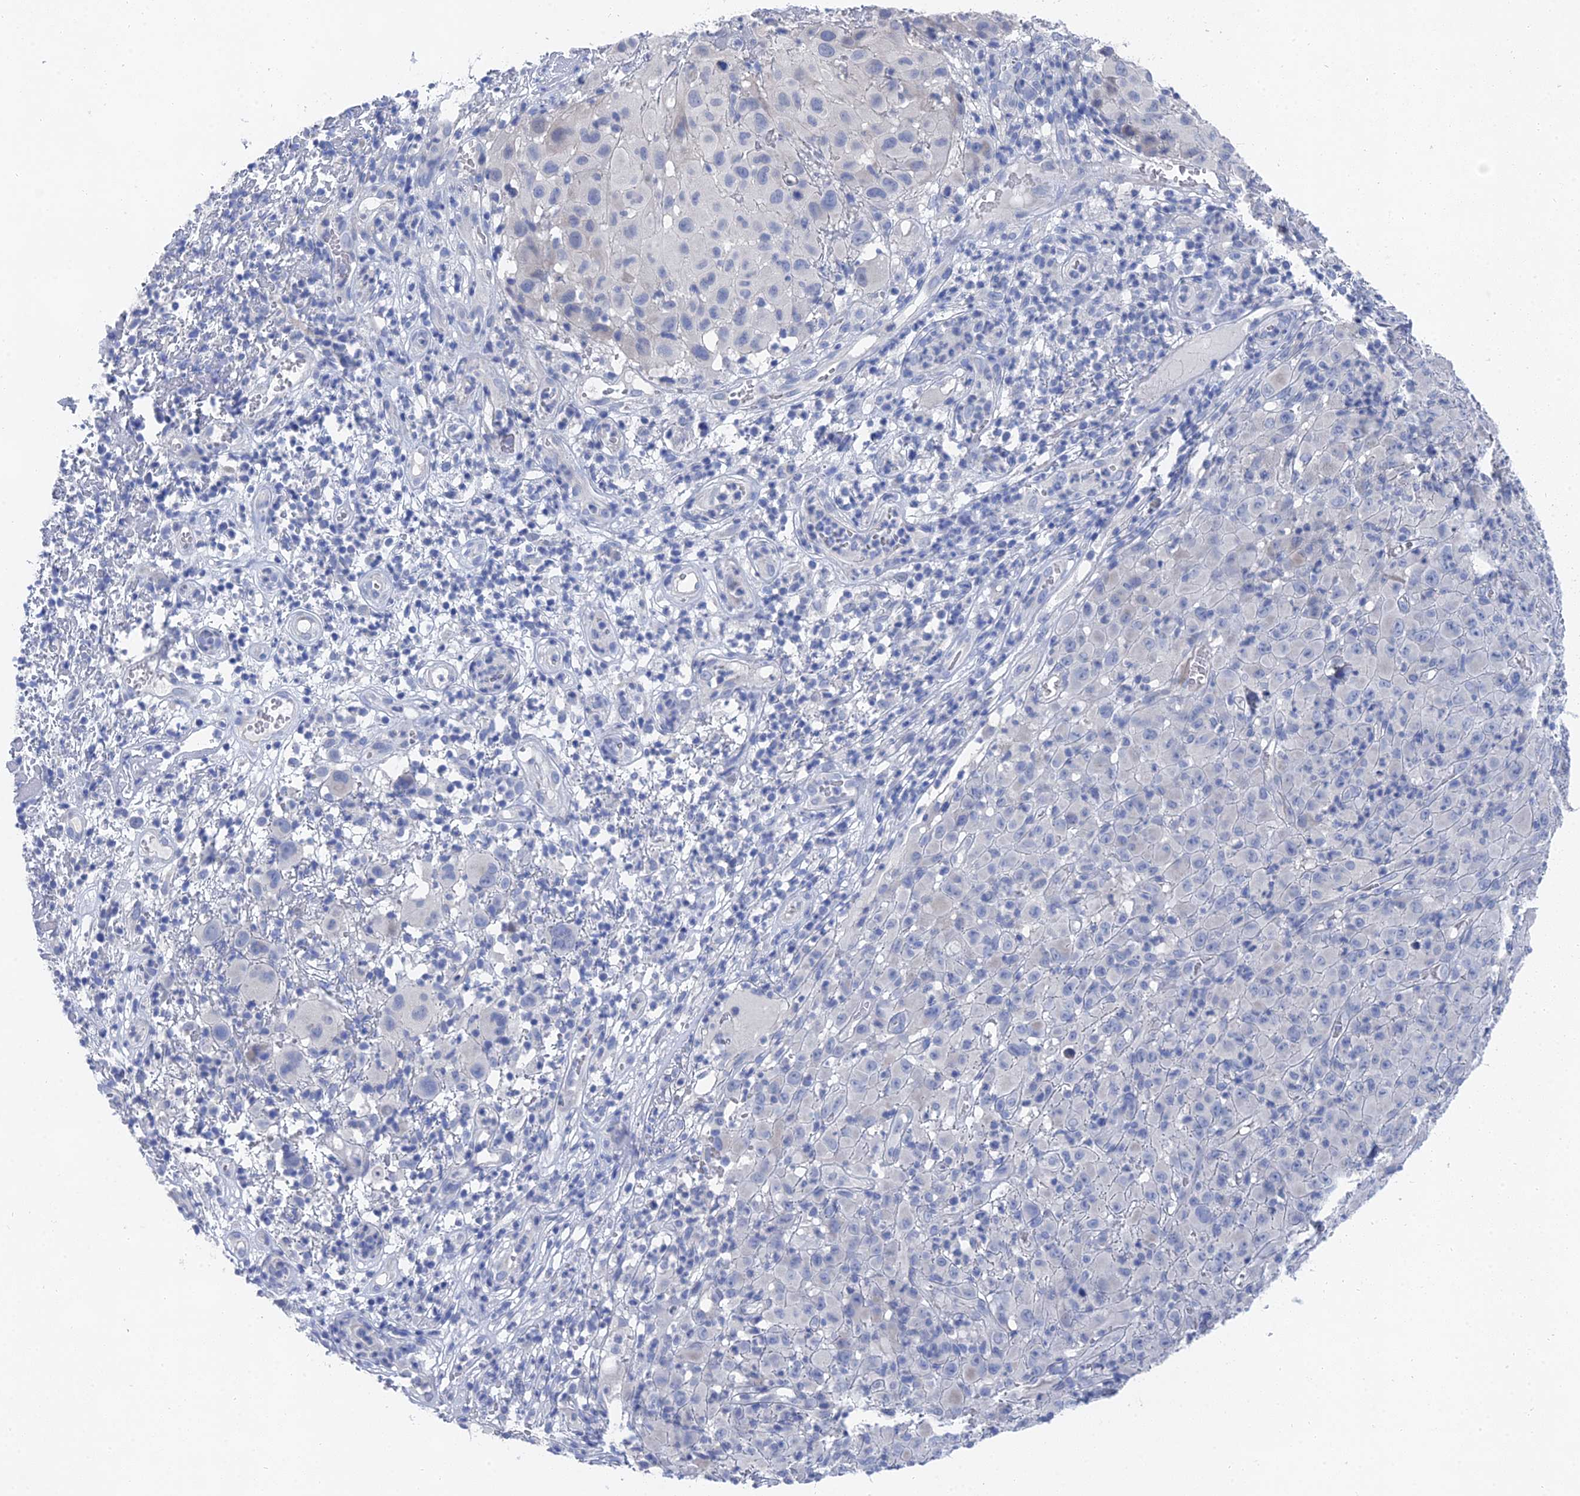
{"staining": {"intensity": "negative", "quantity": "none", "location": "none"}, "tissue": "melanoma", "cell_type": "Tumor cells", "image_type": "cancer", "snomed": [{"axis": "morphology", "description": "Malignant melanoma, NOS"}, {"axis": "topography", "description": "Skin"}], "caption": "An IHC histopathology image of malignant melanoma is shown. There is no staining in tumor cells of malignant melanoma. (DAB immunohistochemistry visualized using brightfield microscopy, high magnification).", "gene": "GFAP", "patient": {"sex": "male", "age": 73}}